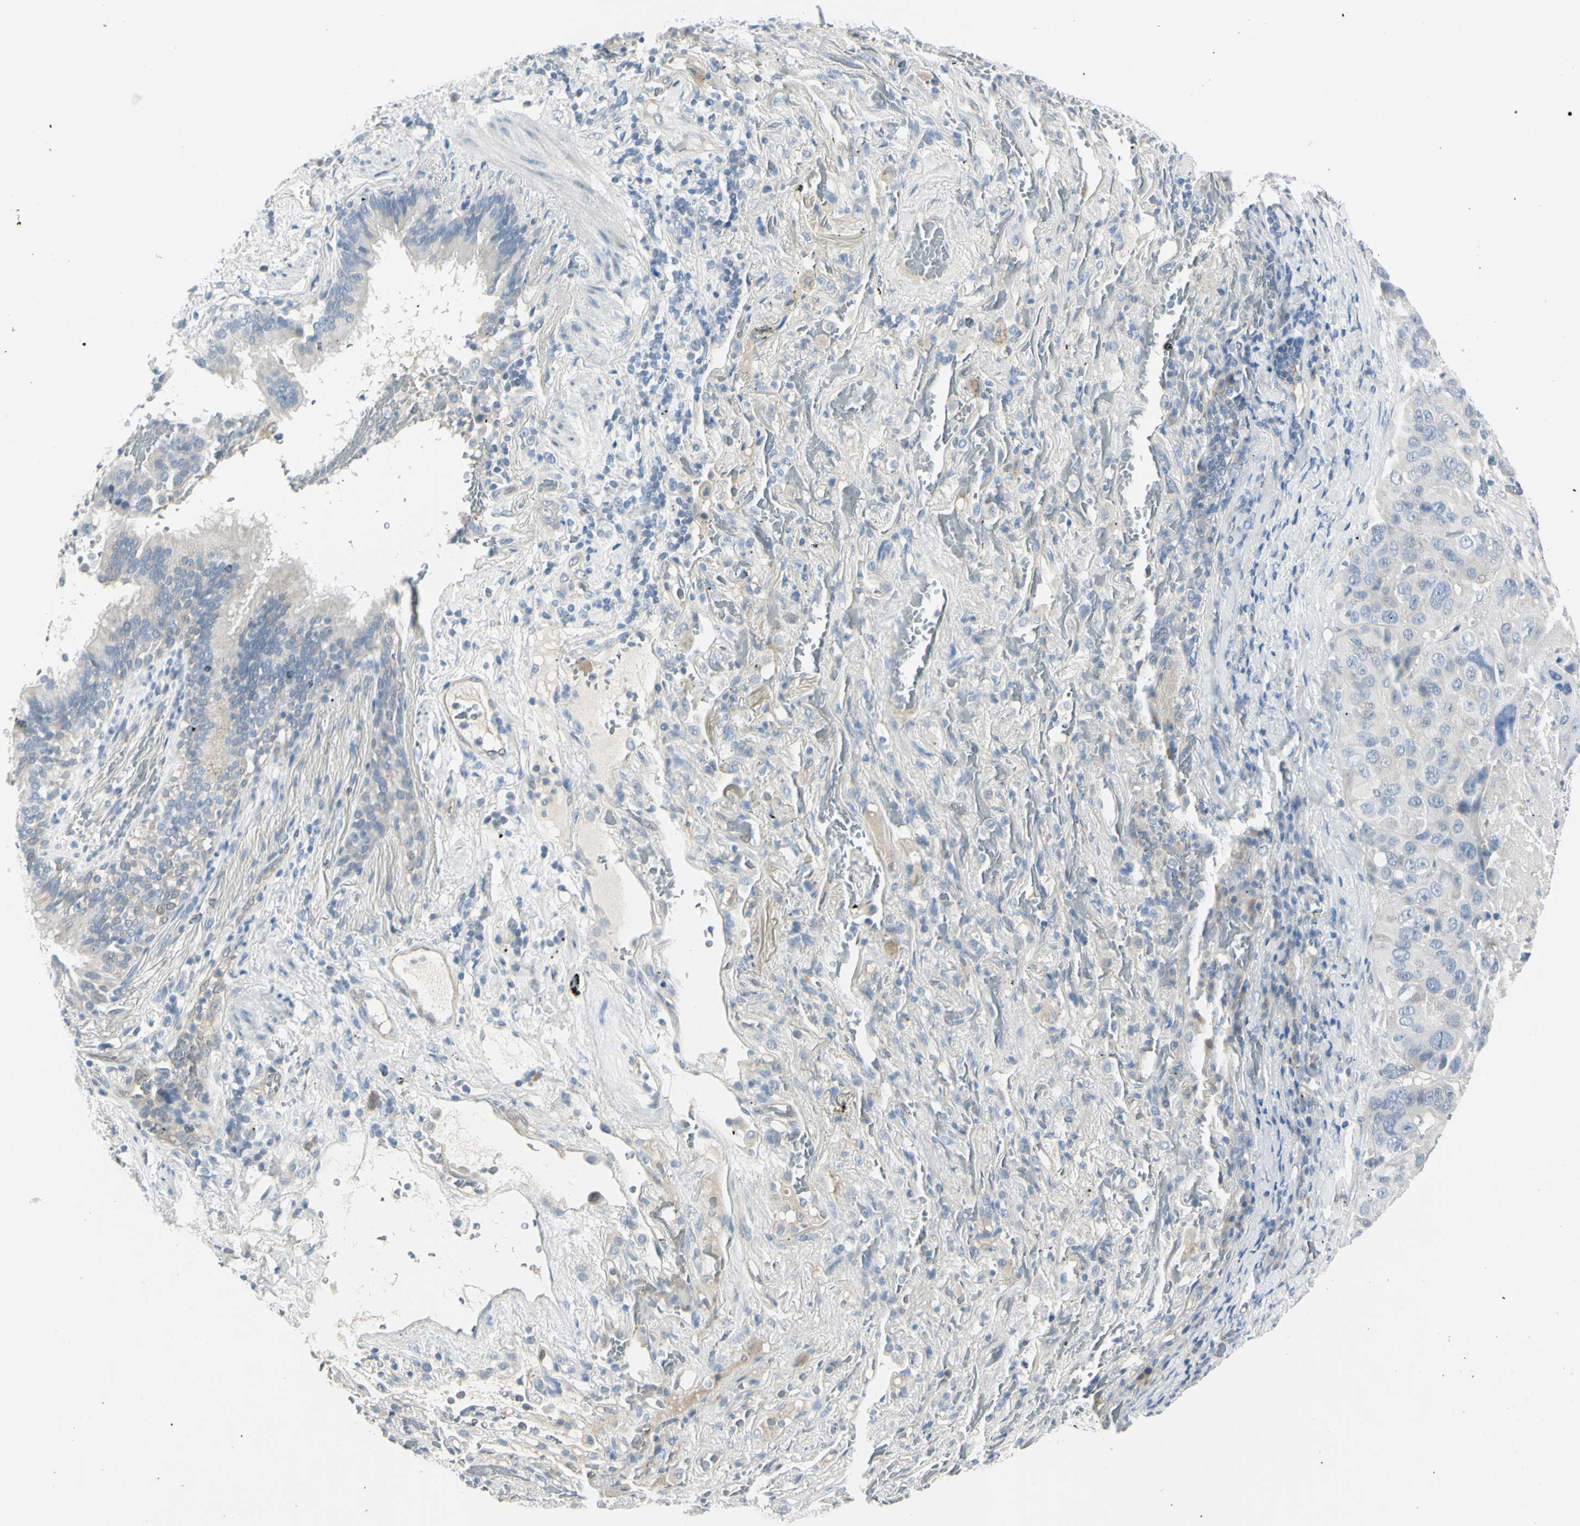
{"staining": {"intensity": "negative", "quantity": "none", "location": "none"}, "tissue": "lung cancer", "cell_type": "Tumor cells", "image_type": "cancer", "snomed": [{"axis": "morphology", "description": "Squamous cell carcinoma, NOS"}, {"axis": "topography", "description": "Lung"}], "caption": "Tumor cells are negative for protein expression in human lung cancer (squamous cell carcinoma). (DAB (3,3'-diaminobenzidine) immunohistochemistry with hematoxylin counter stain).", "gene": "ASB9", "patient": {"sex": "male", "age": 57}}